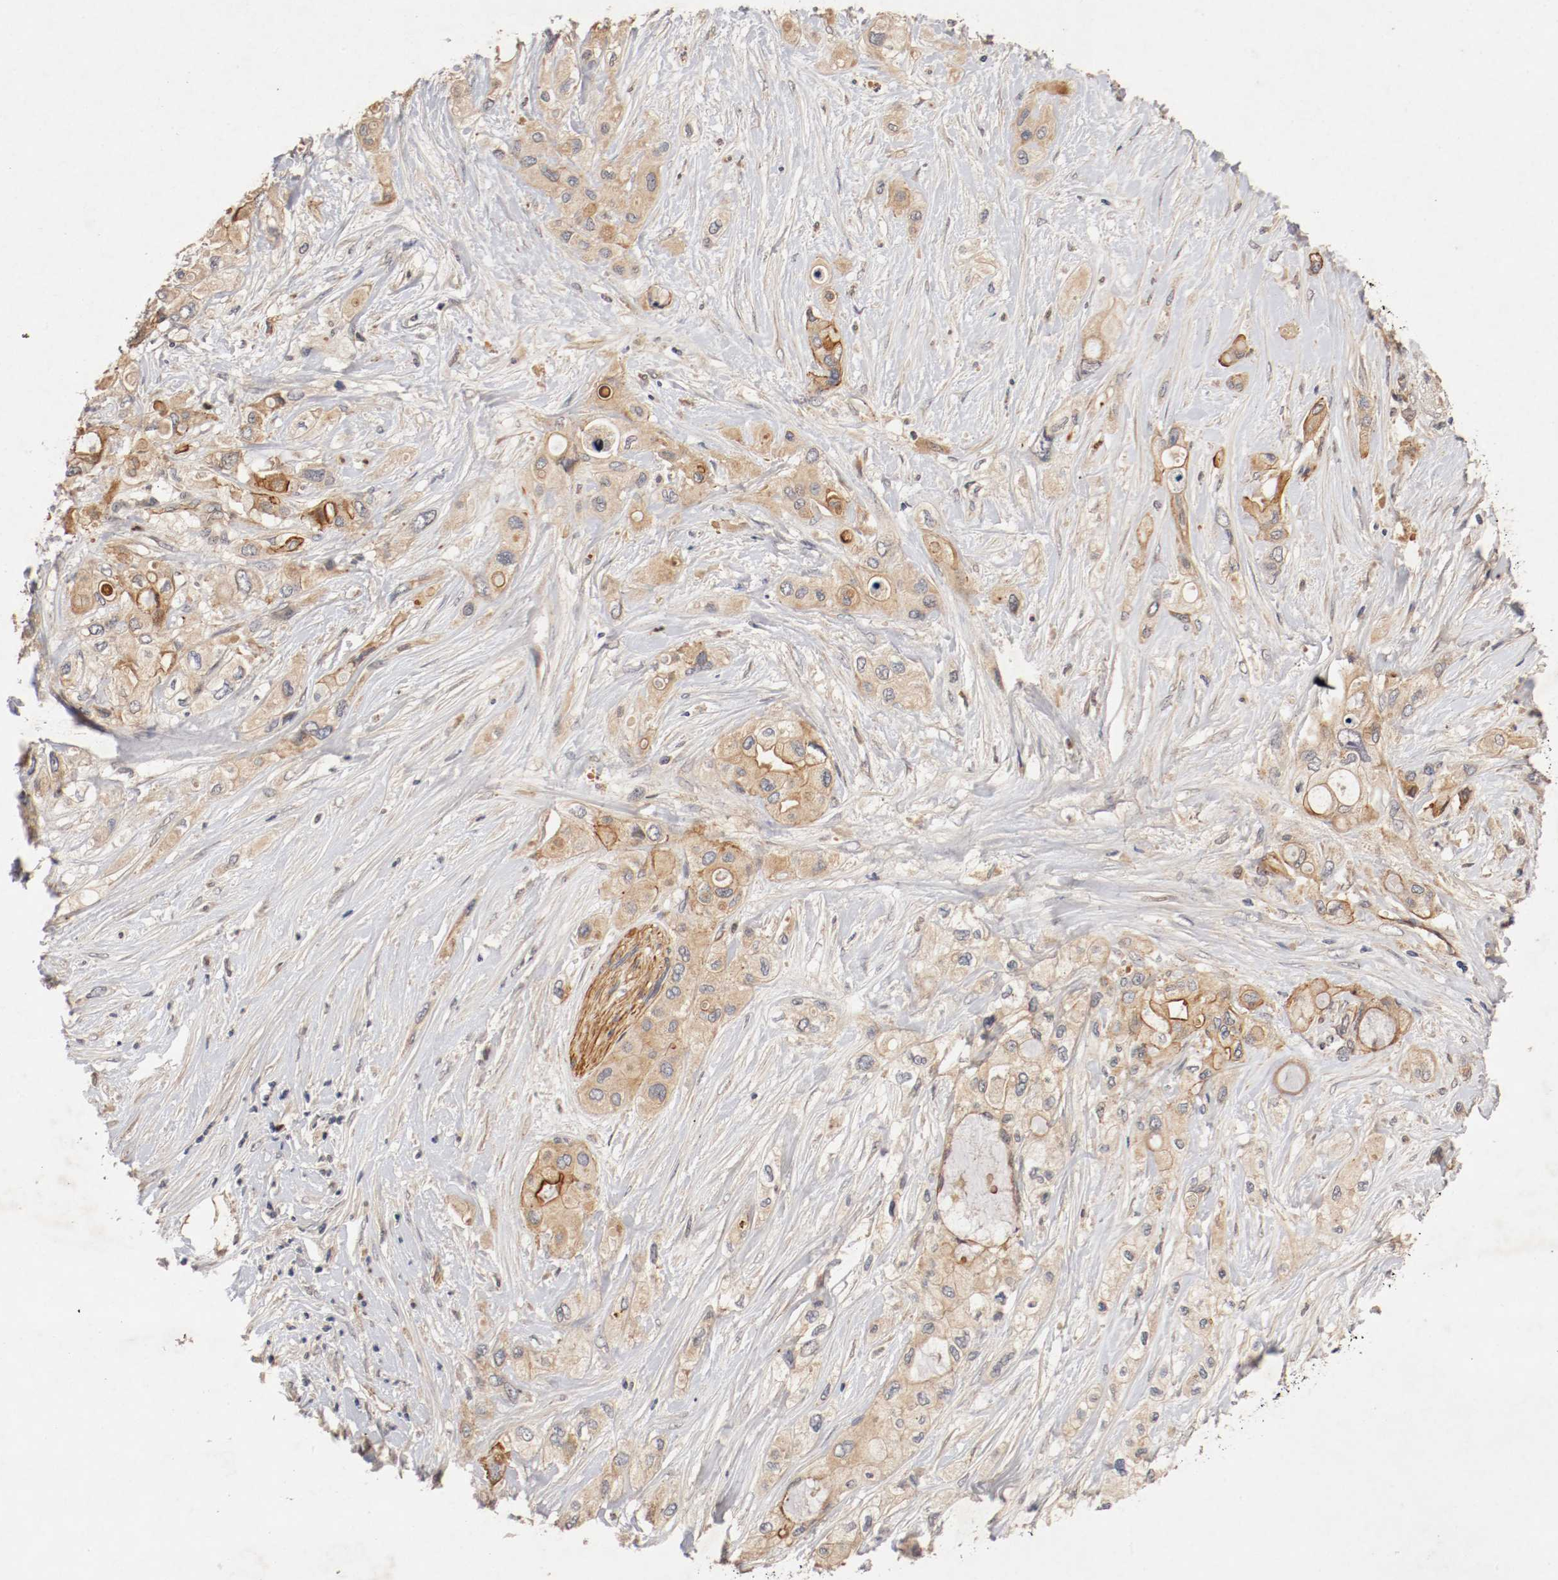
{"staining": {"intensity": "strong", "quantity": ">75%", "location": "cytoplasmic/membranous"}, "tissue": "pancreatic cancer", "cell_type": "Tumor cells", "image_type": "cancer", "snomed": [{"axis": "morphology", "description": "Adenocarcinoma, NOS"}, {"axis": "topography", "description": "Pancreas"}], "caption": "Immunohistochemistry (DAB (3,3'-diaminobenzidine)) staining of human pancreatic cancer (adenocarcinoma) displays strong cytoplasmic/membranous protein staining in about >75% of tumor cells.", "gene": "TYK2", "patient": {"sex": "female", "age": 59}}